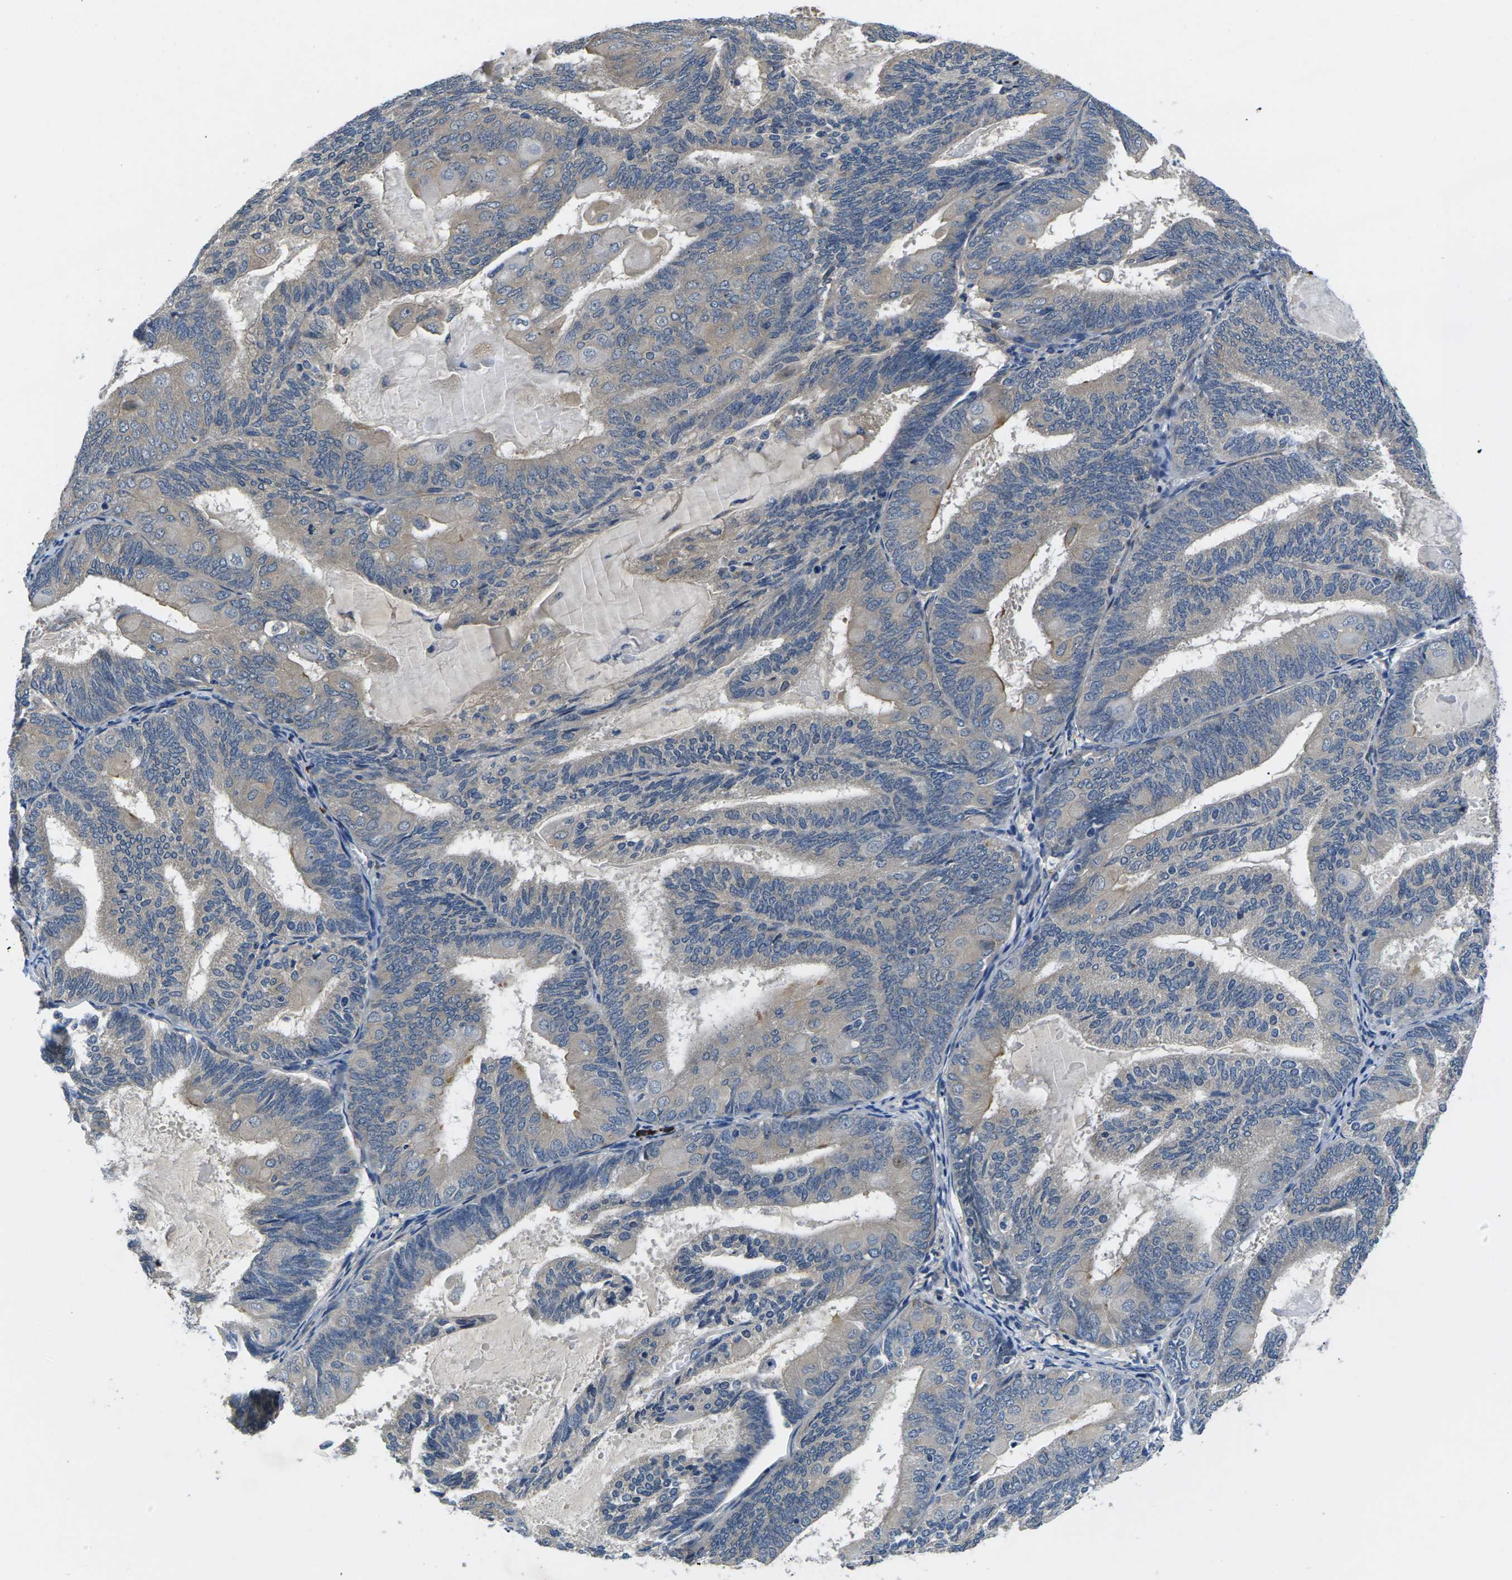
{"staining": {"intensity": "weak", "quantity": "<25%", "location": "cytoplasmic/membranous"}, "tissue": "endometrial cancer", "cell_type": "Tumor cells", "image_type": "cancer", "snomed": [{"axis": "morphology", "description": "Adenocarcinoma, NOS"}, {"axis": "topography", "description": "Endometrium"}], "caption": "DAB (3,3'-diaminobenzidine) immunohistochemical staining of endometrial cancer (adenocarcinoma) demonstrates no significant positivity in tumor cells.", "gene": "PLCE1", "patient": {"sex": "female", "age": 81}}